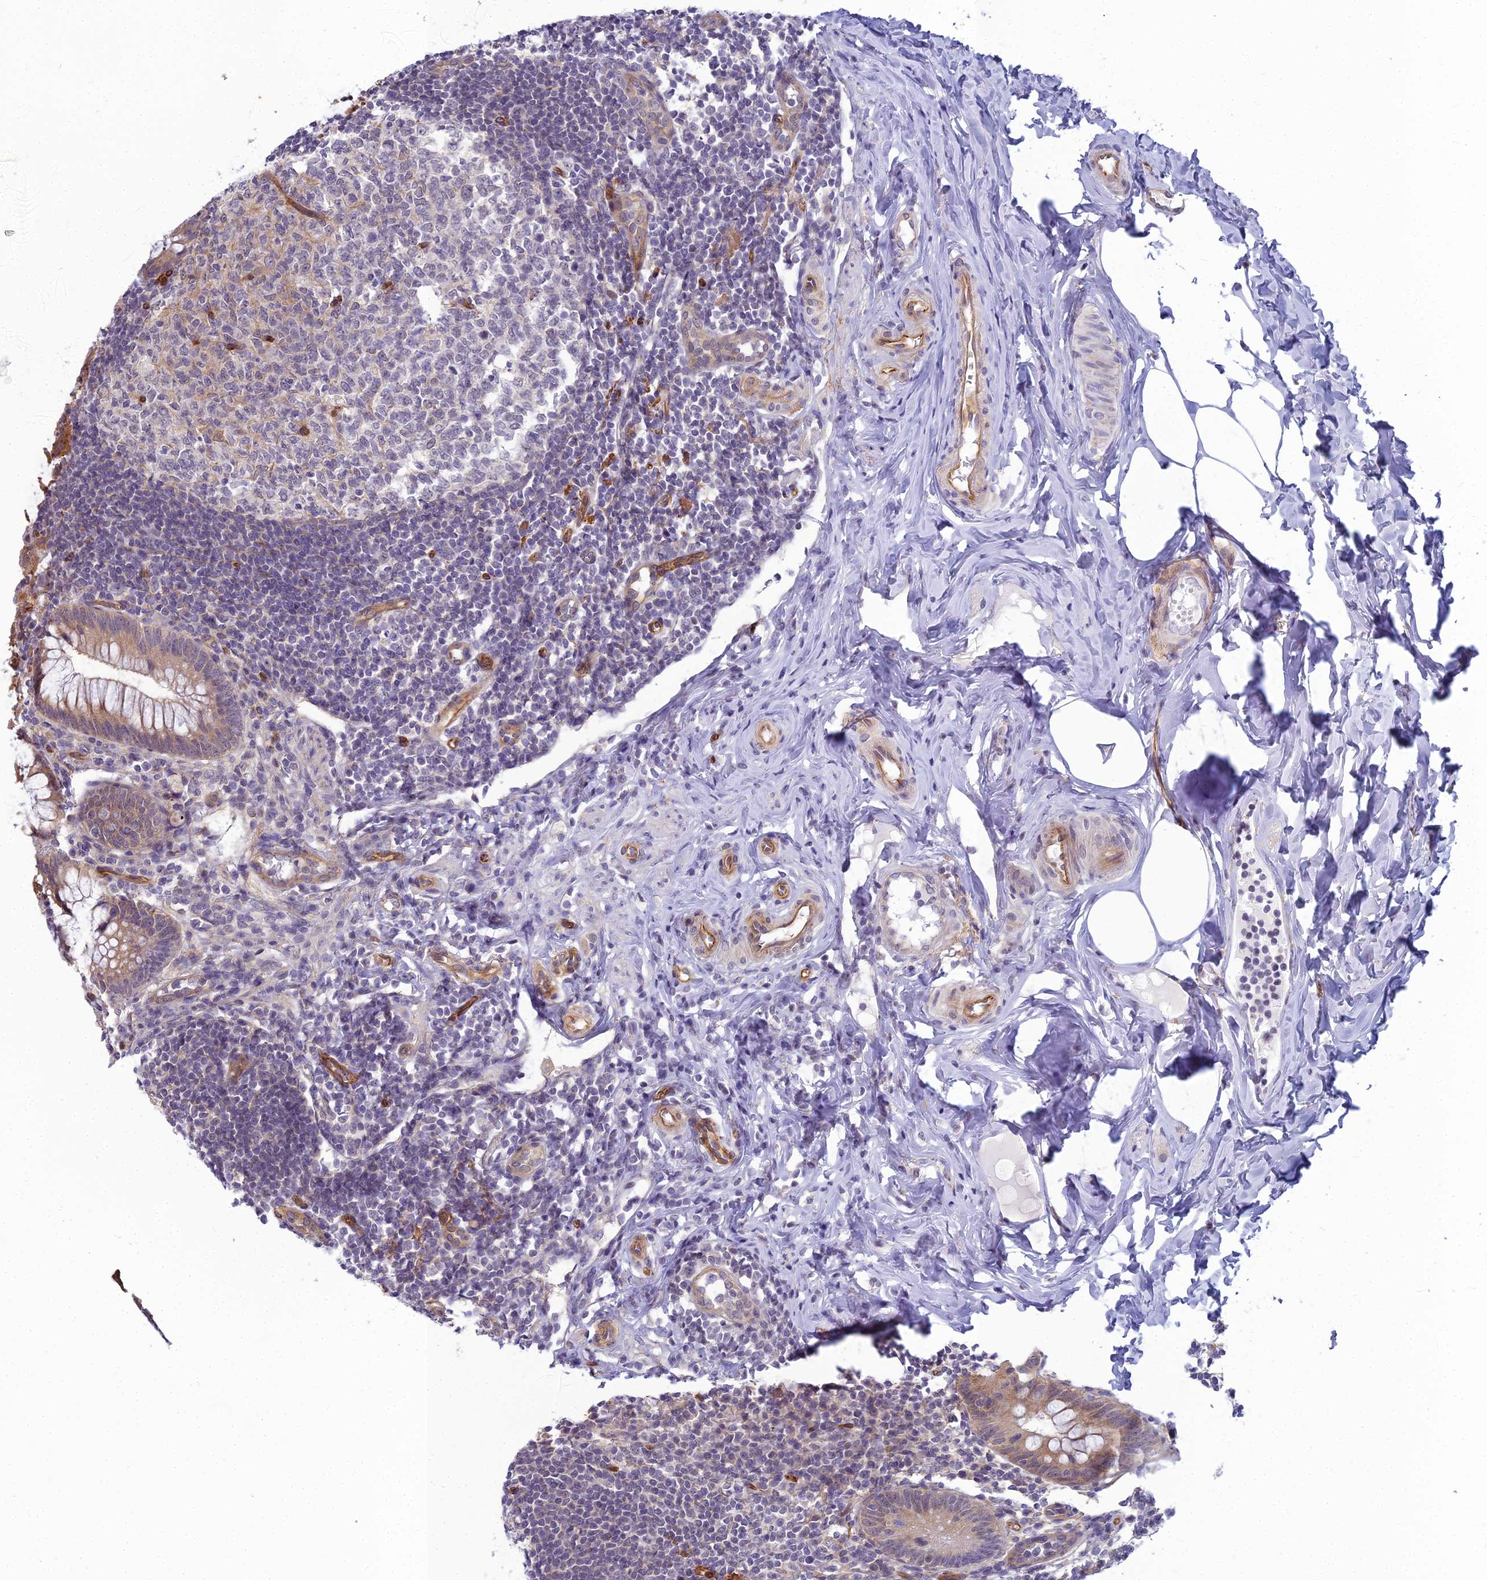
{"staining": {"intensity": "moderate", "quantity": ">75%", "location": "cytoplasmic/membranous"}, "tissue": "appendix", "cell_type": "Glandular cells", "image_type": "normal", "snomed": [{"axis": "morphology", "description": "Normal tissue, NOS"}, {"axis": "topography", "description": "Appendix"}], "caption": "Protein staining displays moderate cytoplasmic/membranous expression in approximately >75% of glandular cells in benign appendix.", "gene": "RGL3", "patient": {"sex": "female", "age": 33}}